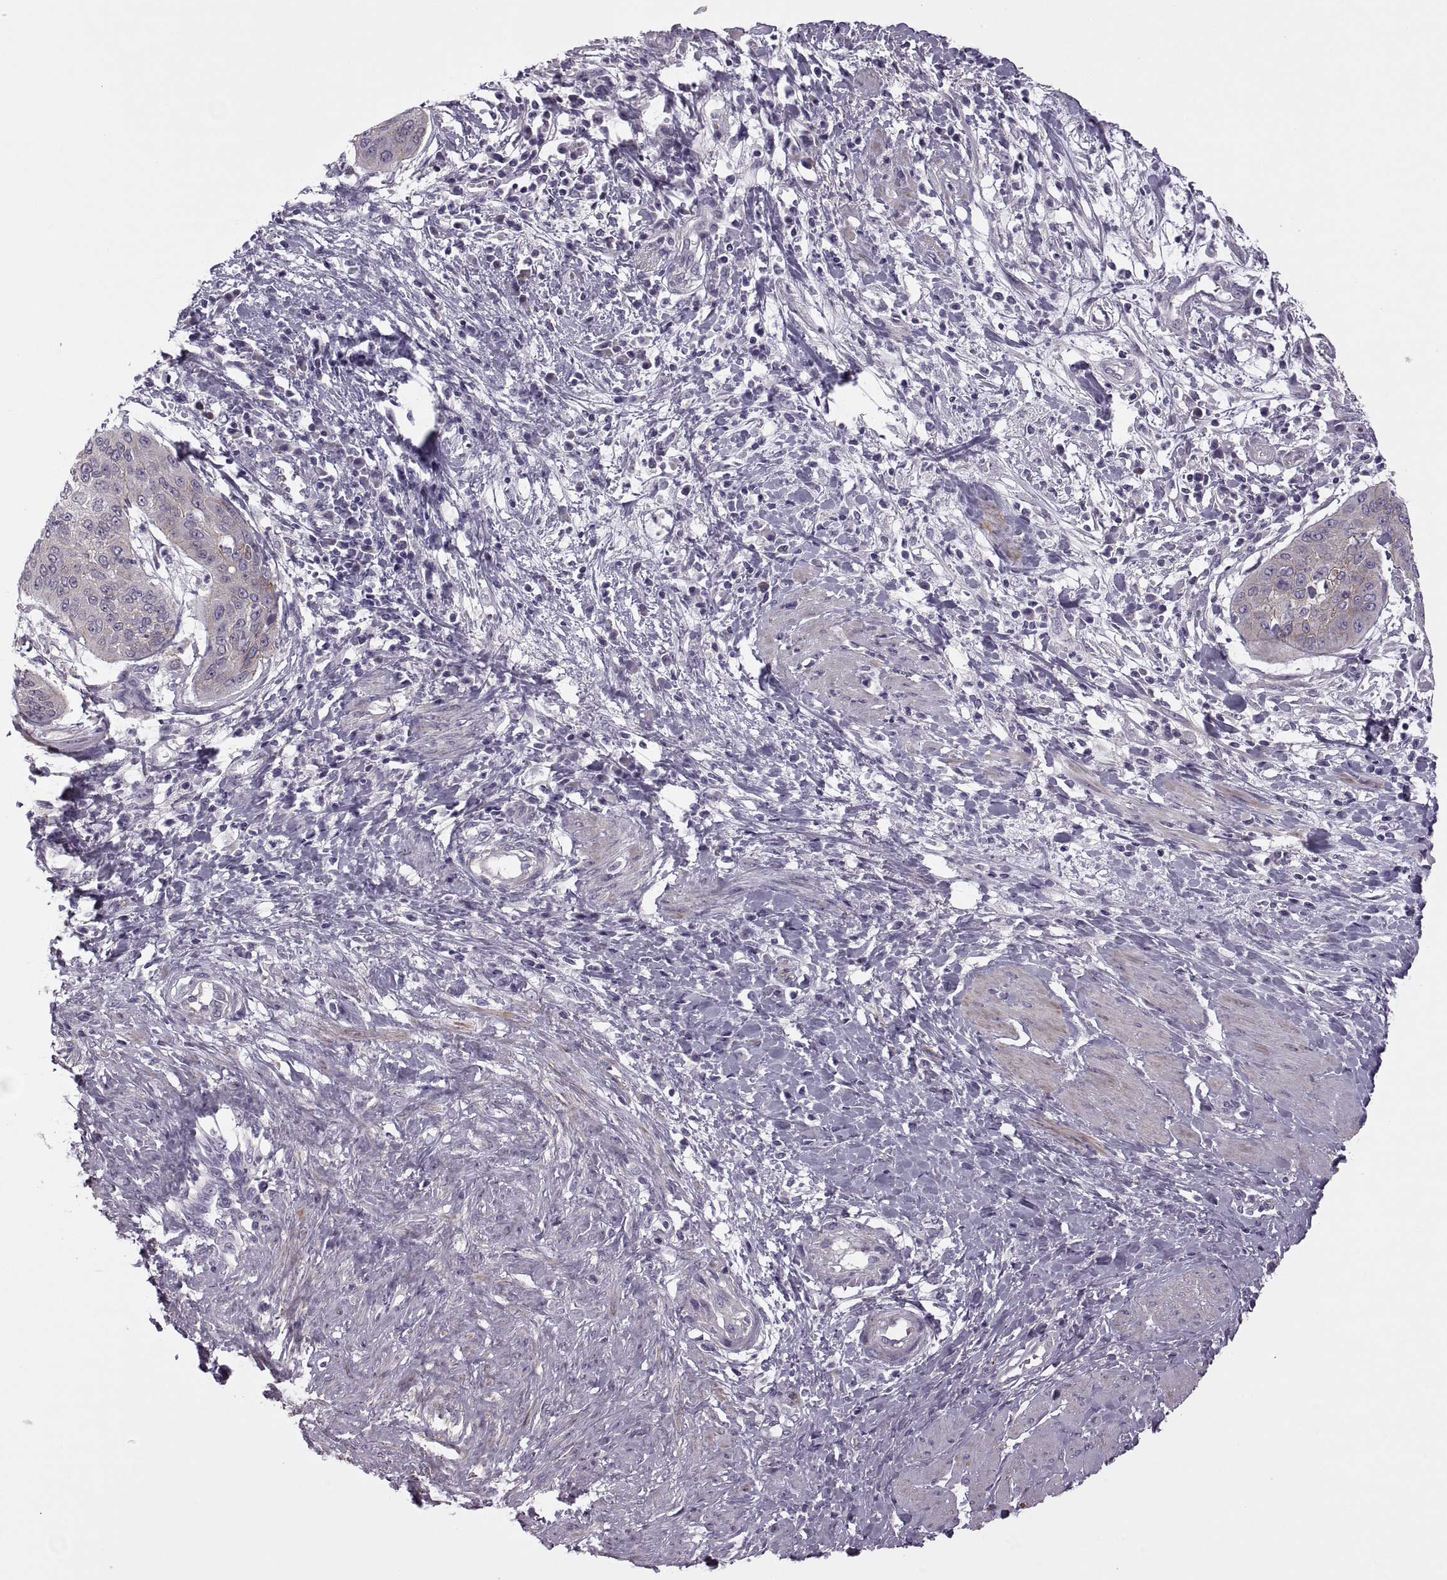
{"staining": {"intensity": "weak", "quantity": "<25%", "location": "cytoplasmic/membranous"}, "tissue": "cervical cancer", "cell_type": "Tumor cells", "image_type": "cancer", "snomed": [{"axis": "morphology", "description": "Squamous cell carcinoma, NOS"}, {"axis": "topography", "description": "Cervix"}], "caption": "Human cervical cancer (squamous cell carcinoma) stained for a protein using IHC demonstrates no positivity in tumor cells.", "gene": "RIPK4", "patient": {"sex": "female", "age": 39}}